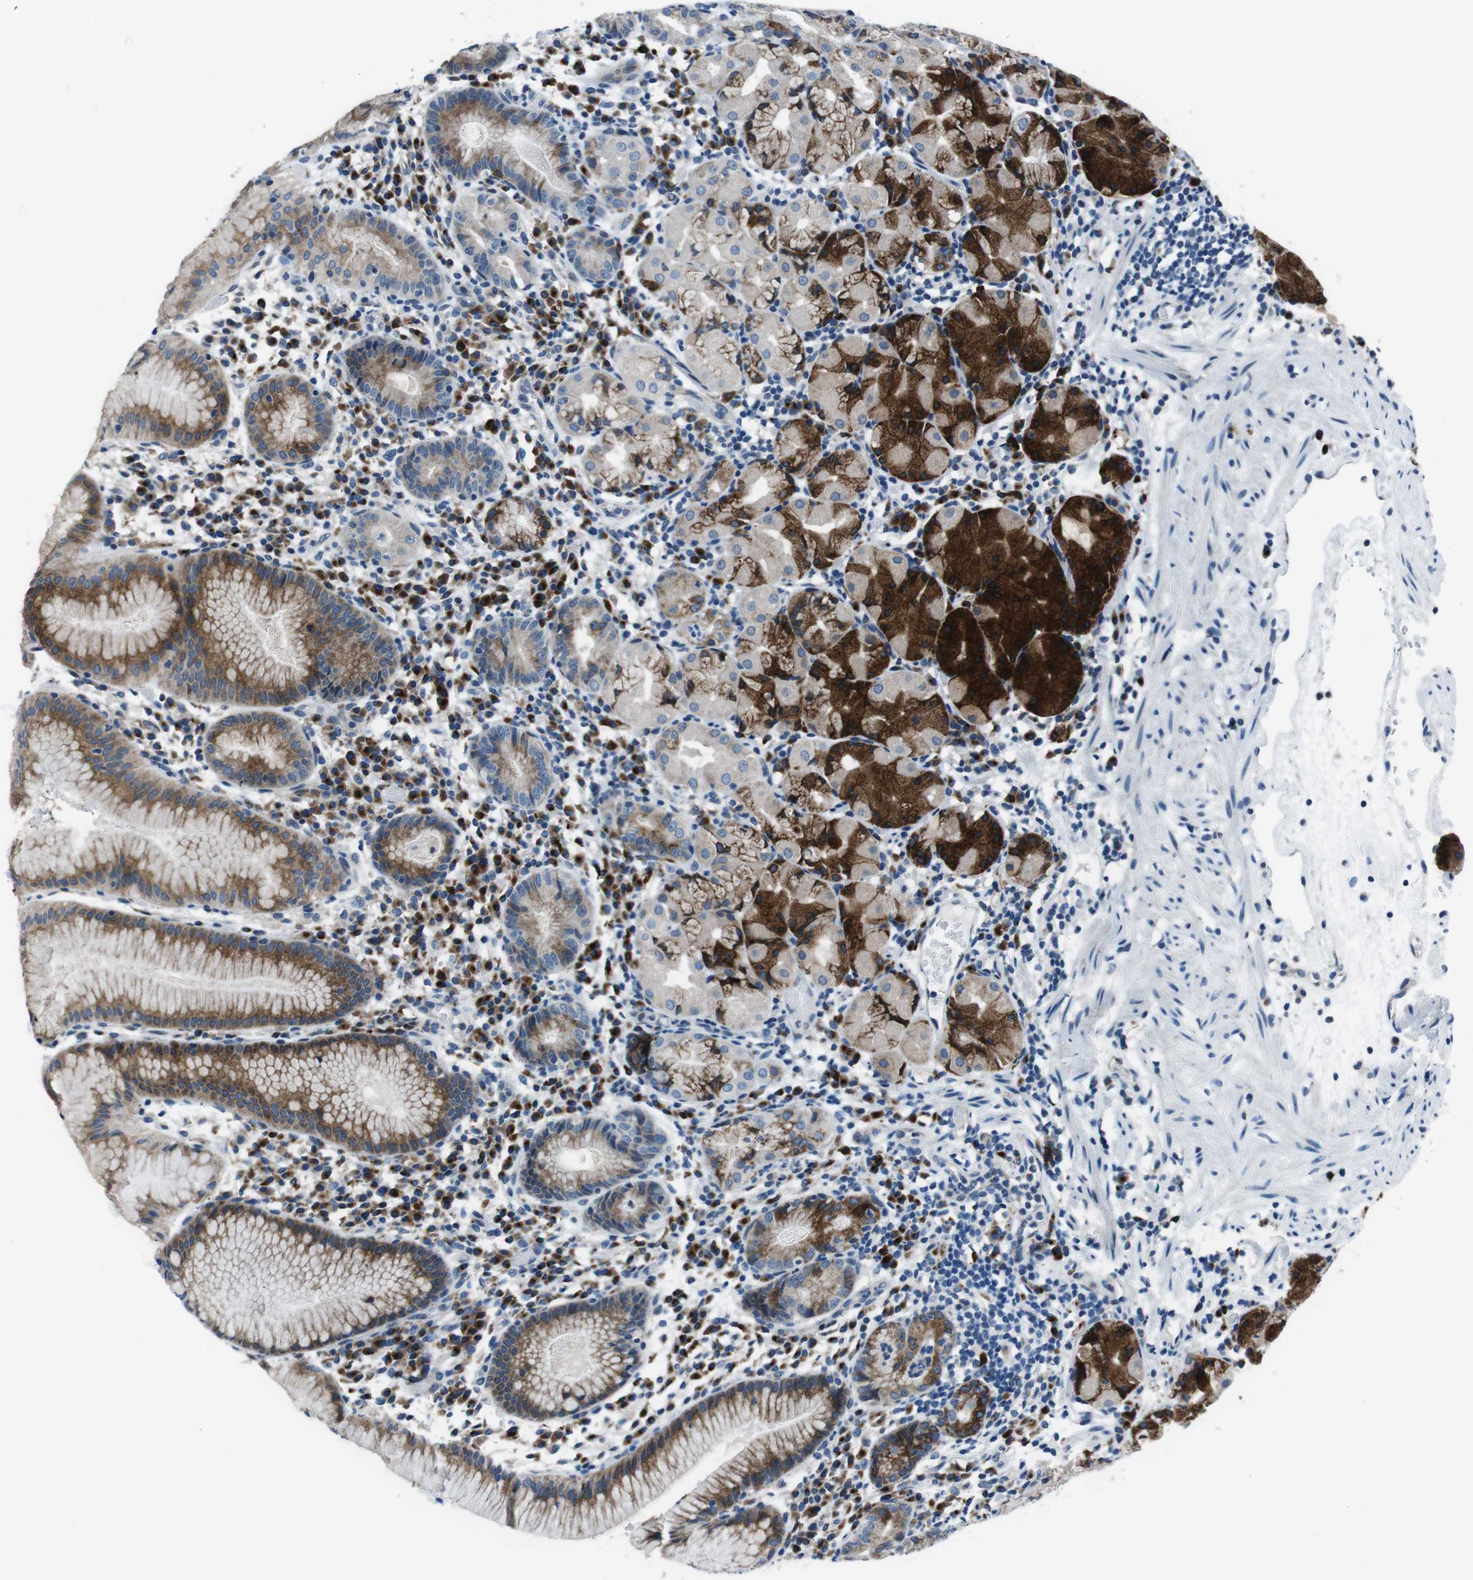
{"staining": {"intensity": "strong", "quantity": "25%-75%", "location": "cytoplasmic/membranous"}, "tissue": "stomach", "cell_type": "Glandular cells", "image_type": "normal", "snomed": [{"axis": "morphology", "description": "Normal tissue, NOS"}, {"axis": "topography", "description": "Stomach"}, {"axis": "topography", "description": "Stomach, lower"}], "caption": "Immunohistochemical staining of unremarkable human stomach demonstrates strong cytoplasmic/membranous protein positivity in approximately 25%-75% of glandular cells. (Brightfield microscopy of DAB IHC at high magnification).", "gene": "NUCB2", "patient": {"sex": "female", "age": 75}}